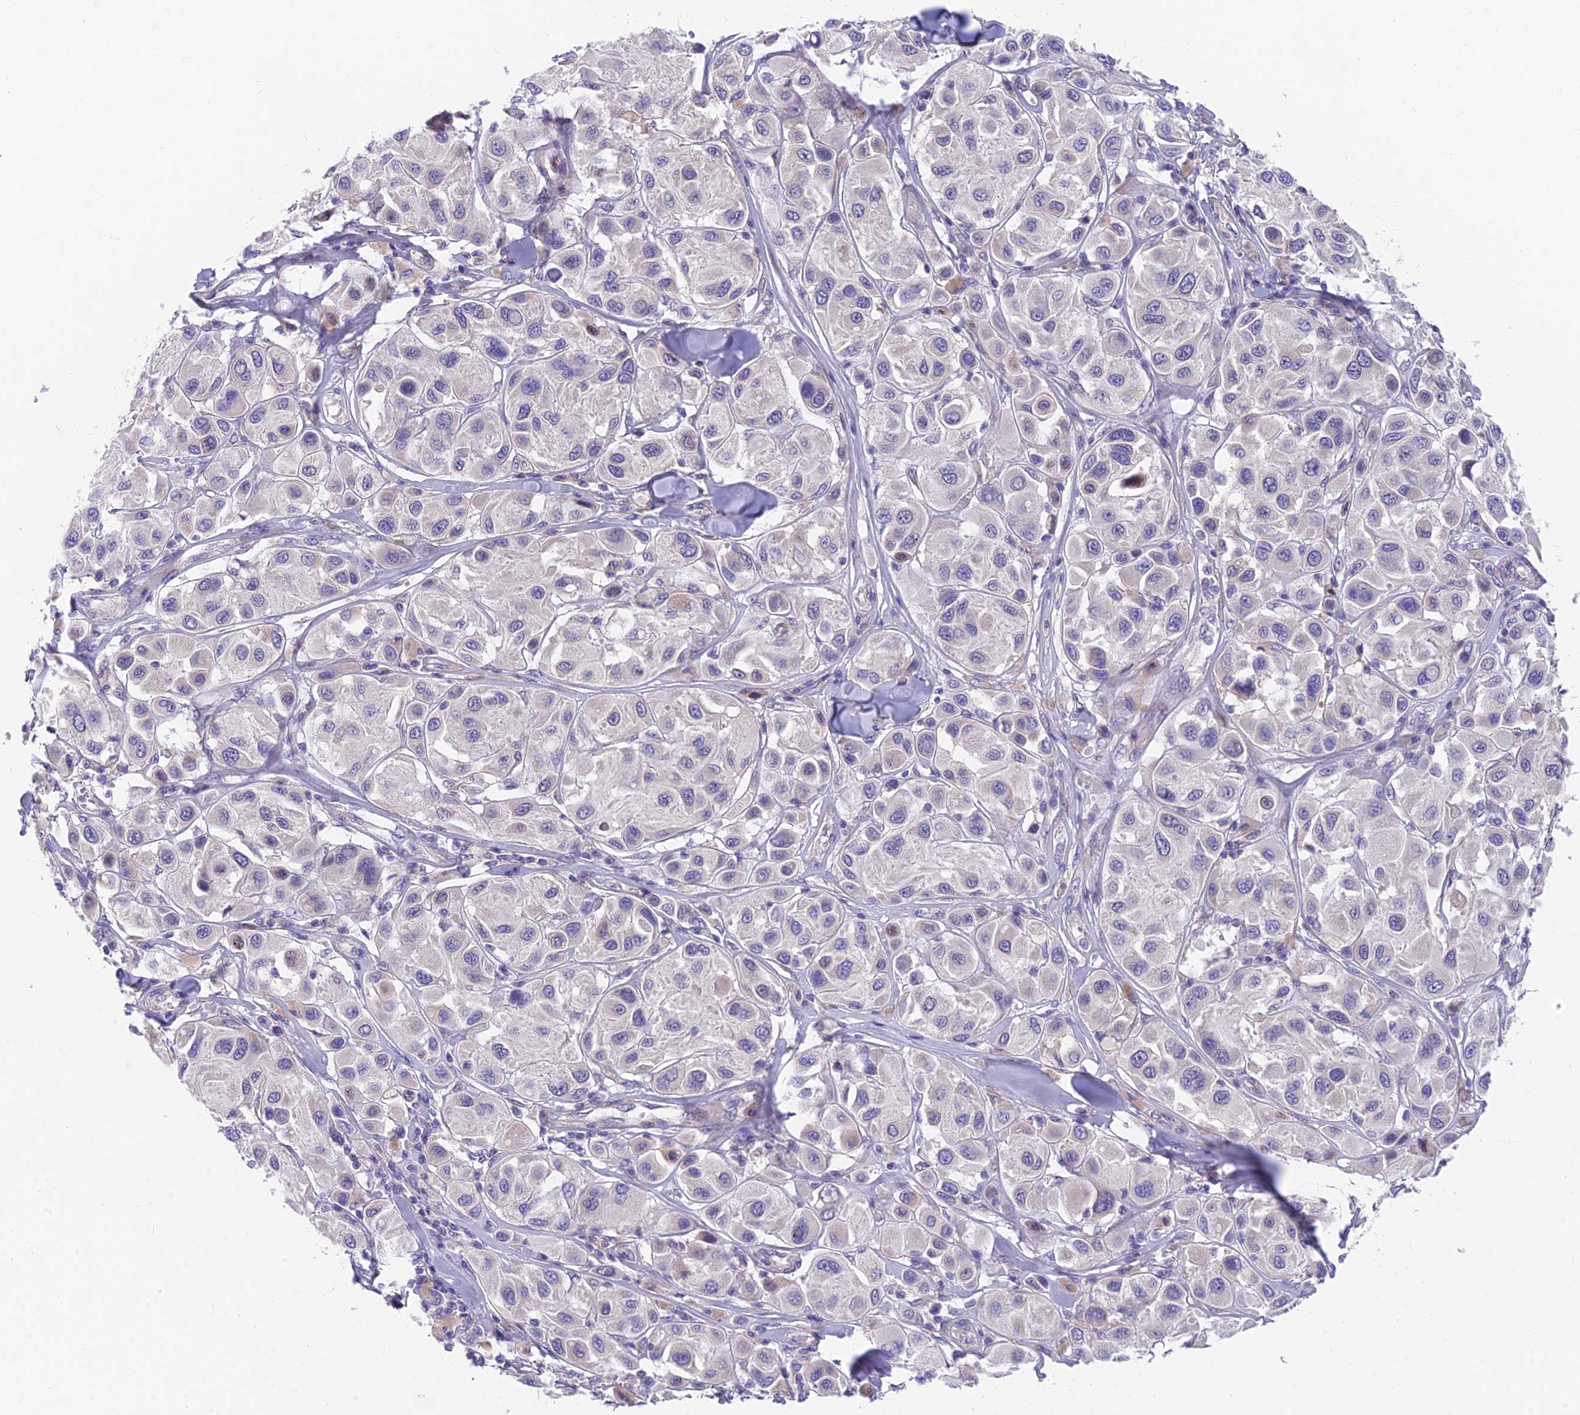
{"staining": {"intensity": "negative", "quantity": "none", "location": "none"}, "tissue": "melanoma", "cell_type": "Tumor cells", "image_type": "cancer", "snomed": [{"axis": "morphology", "description": "Malignant melanoma, Metastatic site"}, {"axis": "topography", "description": "Skin"}], "caption": "A high-resolution photomicrograph shows immunohistochemistry (IHC) staining of malignant melanoma (metastatic site), which demonstrates no significant staining in tumor cells.", "gene": "MVB12A", "patient": {"sex": "male", "age": 41}}